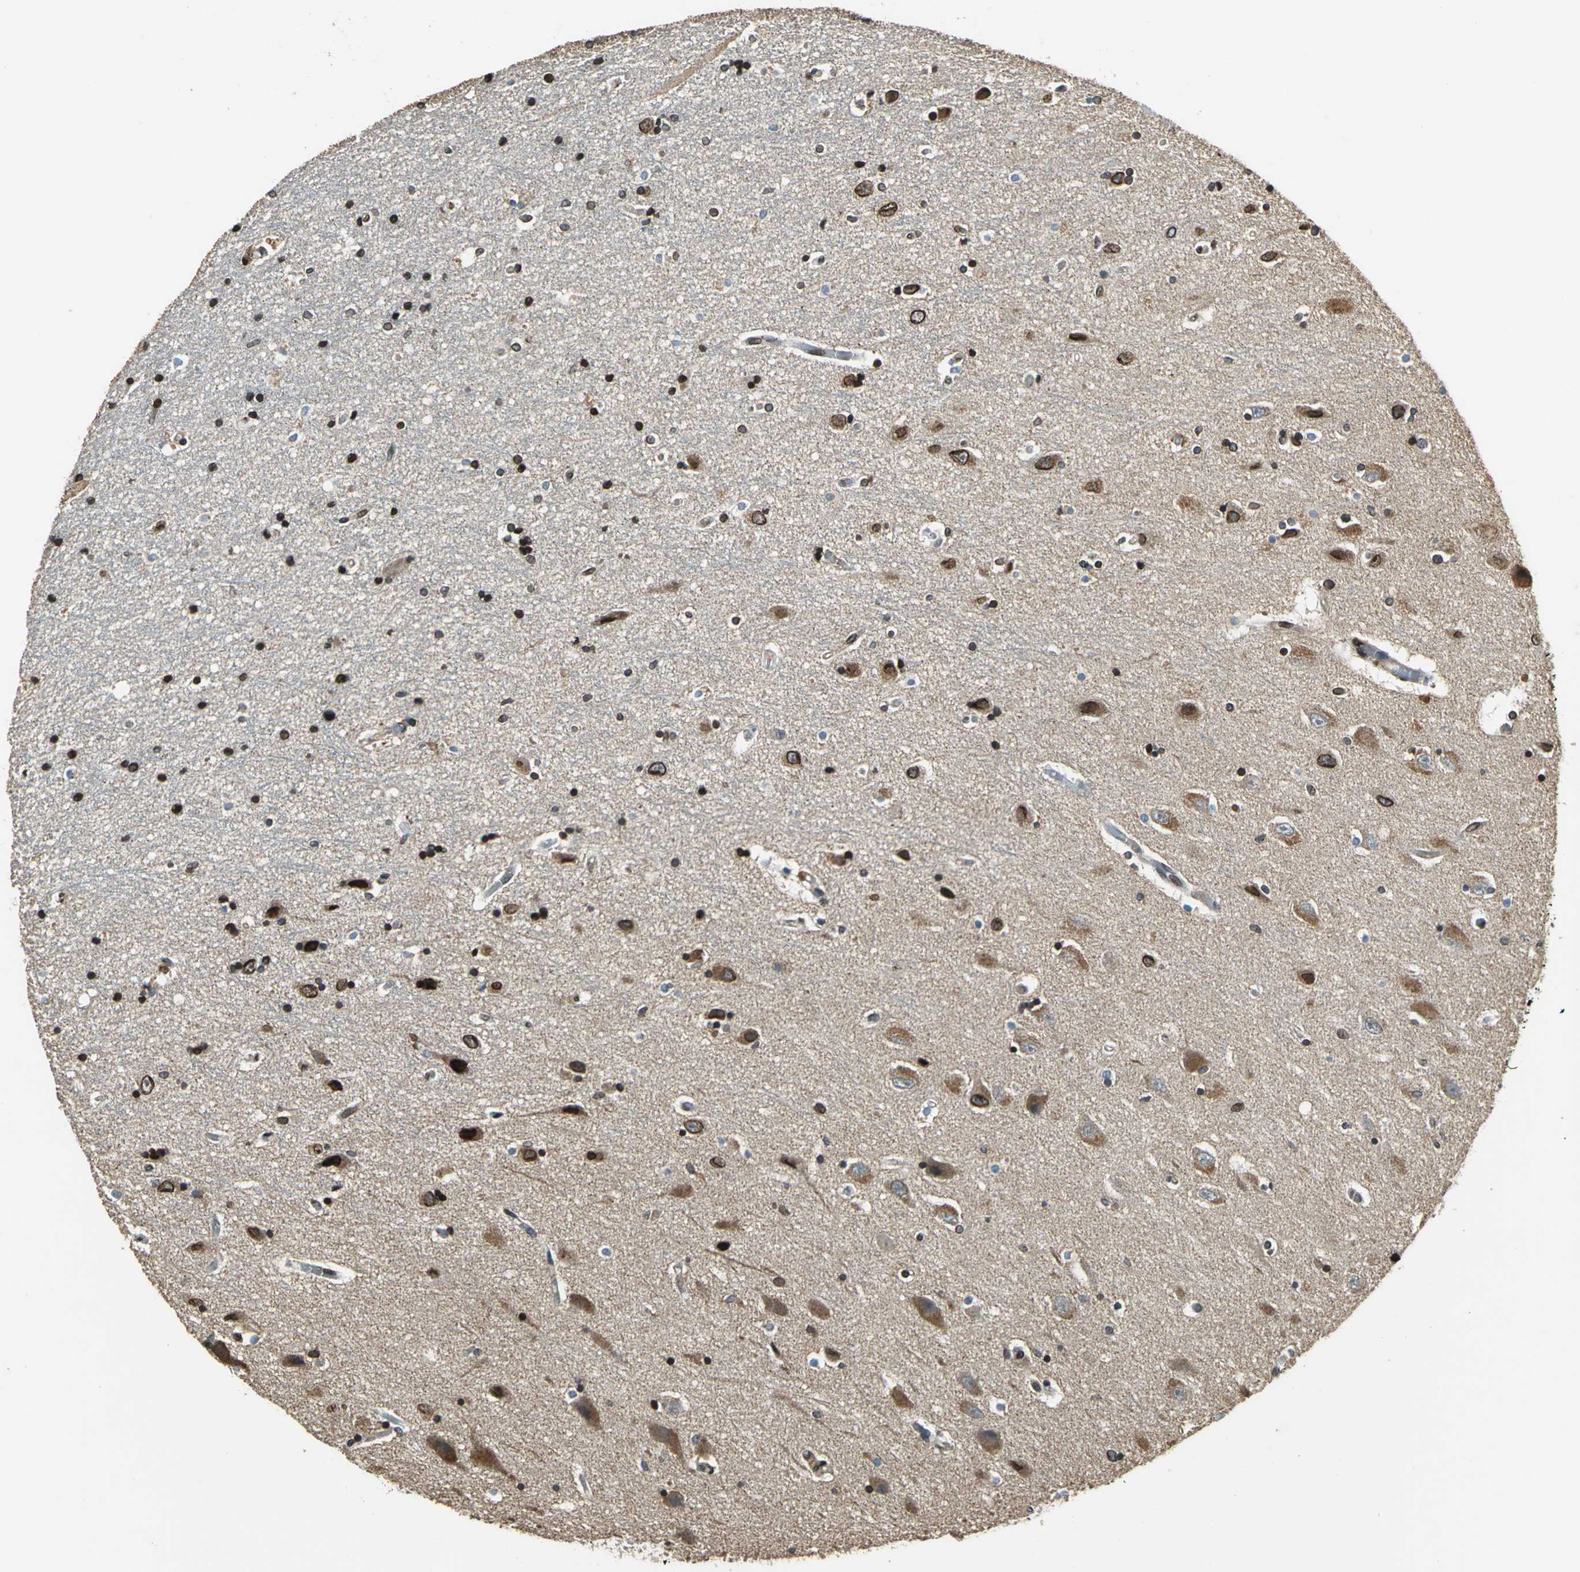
{"staining": {"intensity": "strong", "quantity": "25%-75%", "location": "nuclear"}, "tissue": "hippocampus", "cell_type": "Glial cells", "image_type": "normal", "snomed": [{"axis": "morphology", "description": "Normal tissue, NOS"}, {"axis": "topography", "description": "Hippocampus"}], "caption": "Protein expression by IHC exhibits strong nuclear staining in about 25%-75% of glial cells in normal hippocampus.", "gene": "BRIP1", "patient": {"sex": "female", "age": 54}}